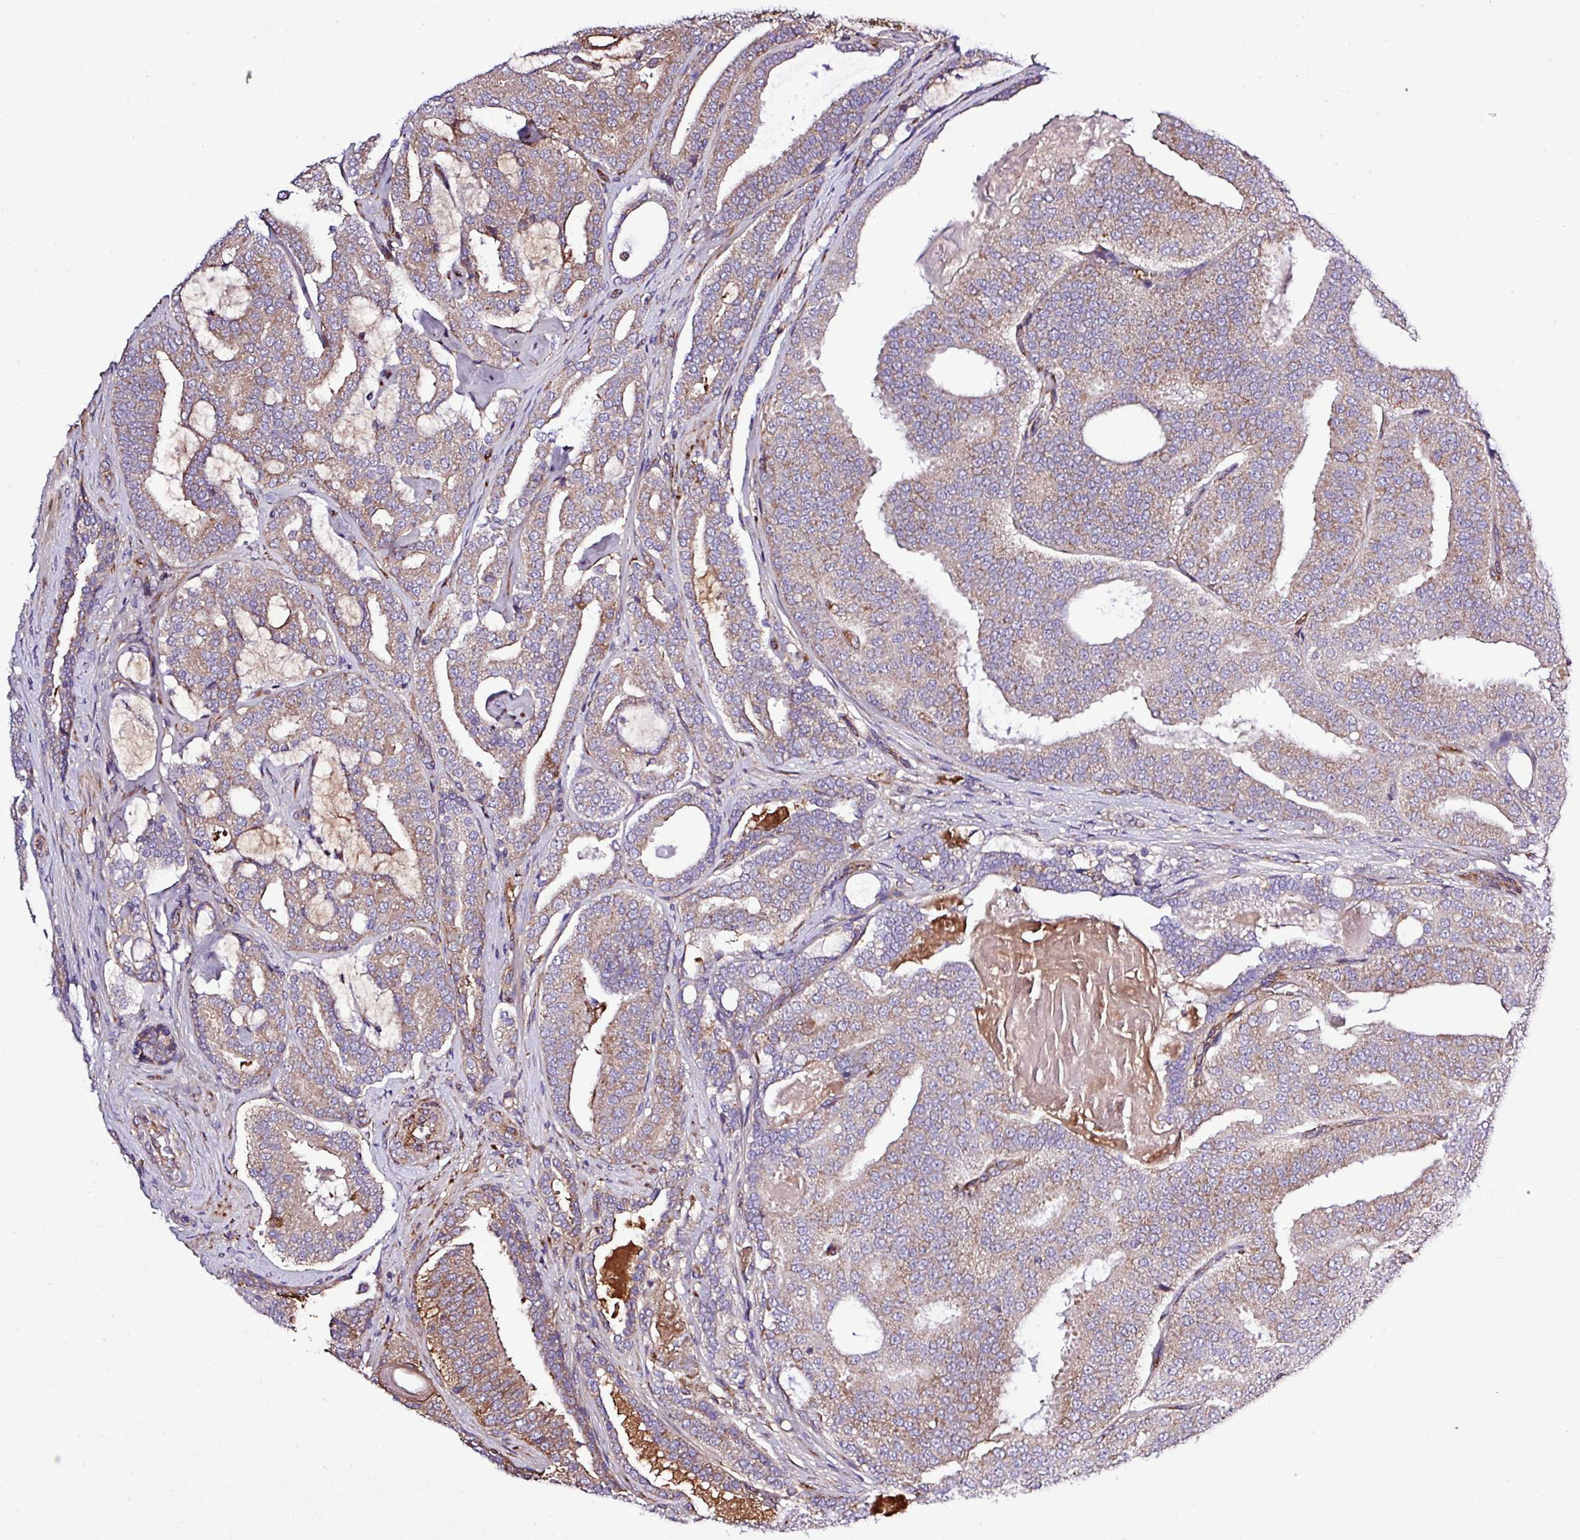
{"staining": {"intensity": "moderate", "quantity": ">75%", "location": "cytoplasmic/membranous"}, "tissue": "prostate cancer", "cell_type": "Tumor cells", "image_type": "cancer", "snomed": [{"axis": "morphology", "description": "Adenocarcinoma, High grade"}, {"axis": "topography", "description": "Prostate"}], "caption": "DAB (3,3'-diaminobenzidine) immunohistochemical staining of prostate cancer (high-grade adenocarcinoma) exhibits moderate cytoplasmic/membranous protein staining in approximately >75% of tumor cells.", "gene": "CWH43", "patient": {"sex": "male", "age": 65}}